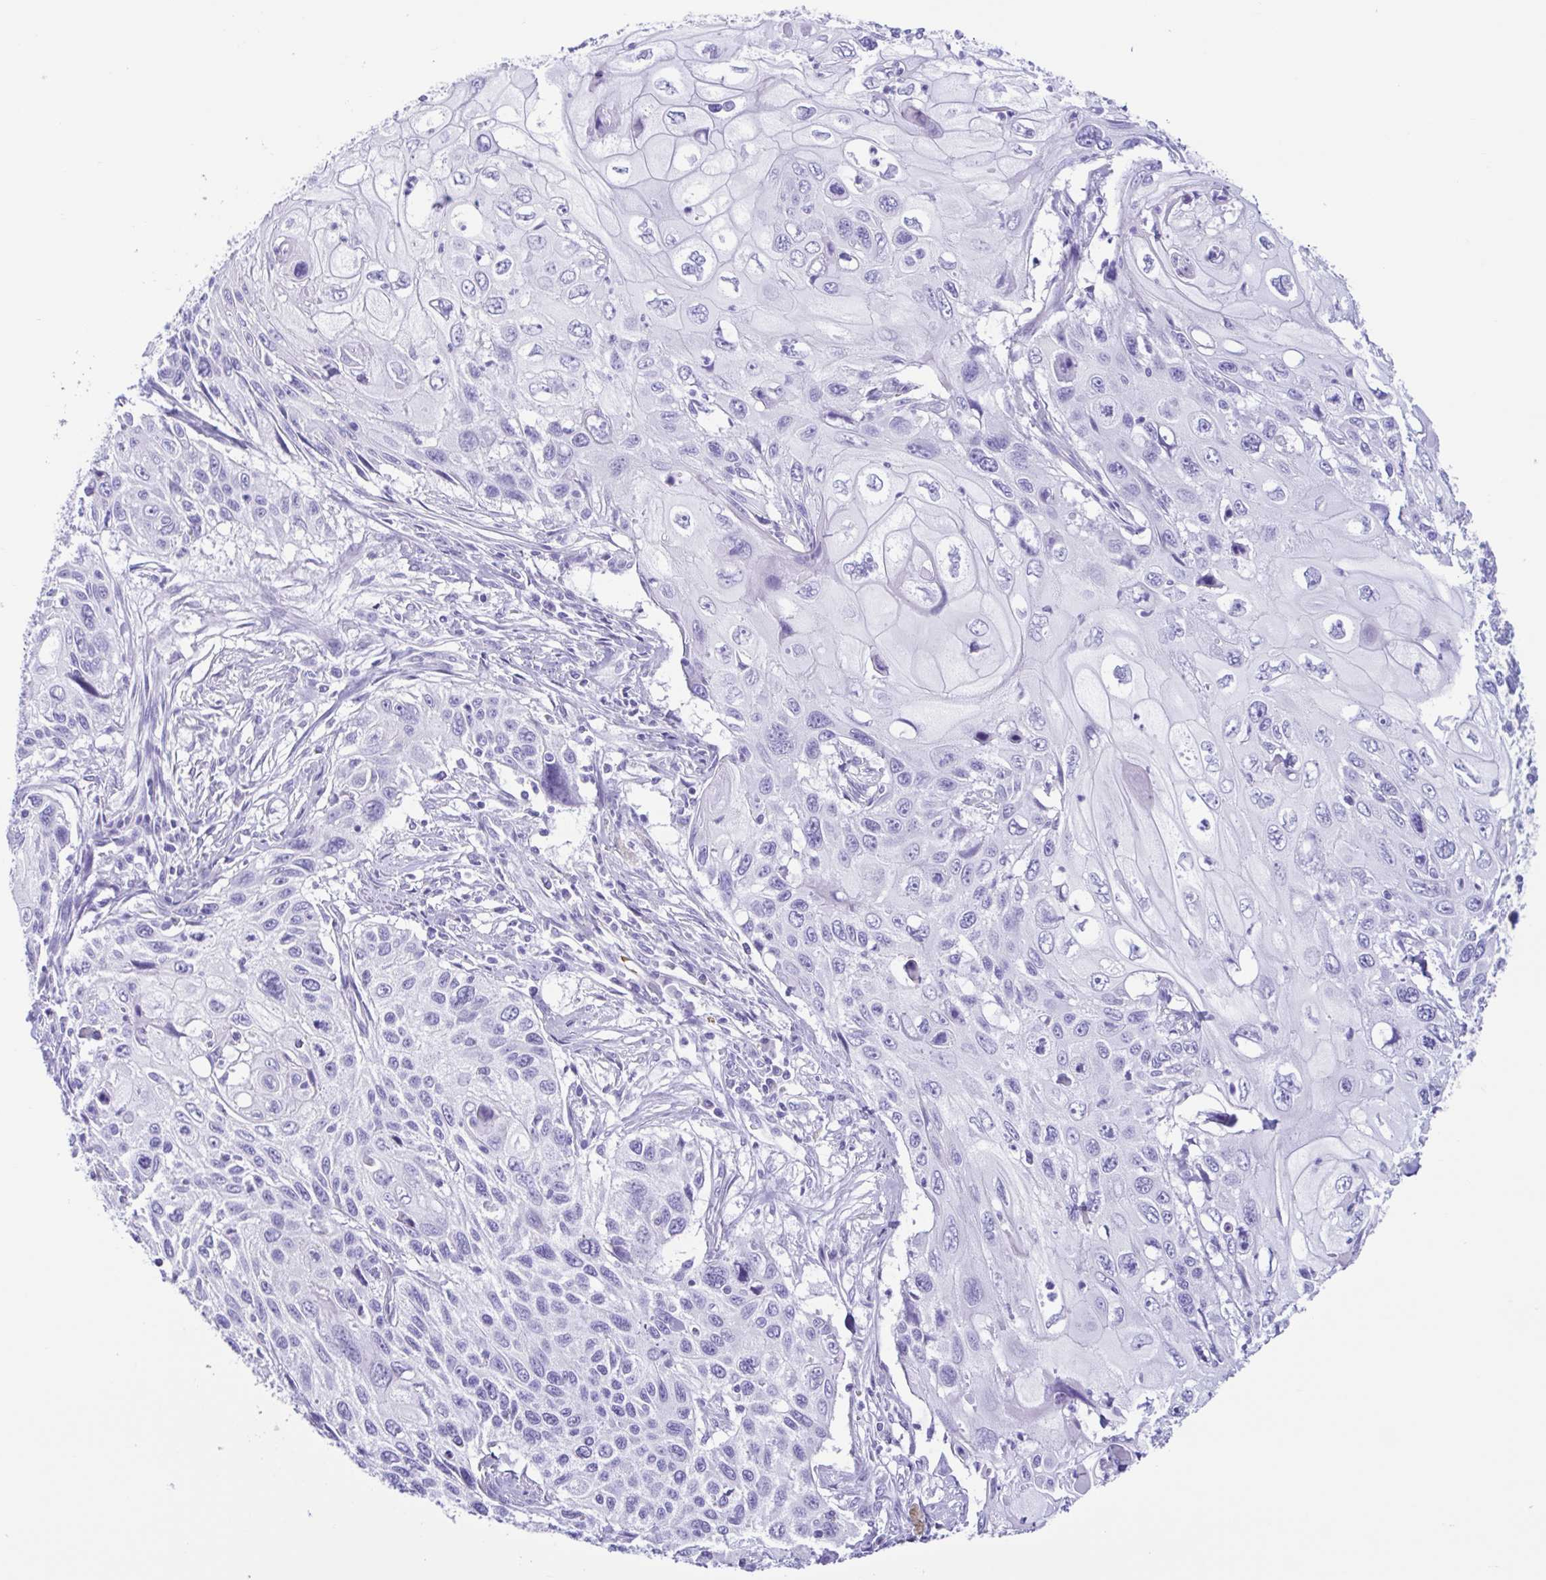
{"staining": {"intensity": "negative", "quantity": "none", "location": "none"}, "tissue": "cervical cancer", "cell_type": "Tumor cells", "image_type": "cancer", "snomed": [{"axis": "morphology", "description": "Squamous cell carcinoma, NOS"}, {"axis": "topography", "description": "Cervix"}], "caption": "This is an immunohistochemistry (IHC) image of human squamous cell carcinoma (cervical). There is no positivity in tumor cells.", "gene": "ACTRT3", "patient": {"sex": "female", "age": 70}}